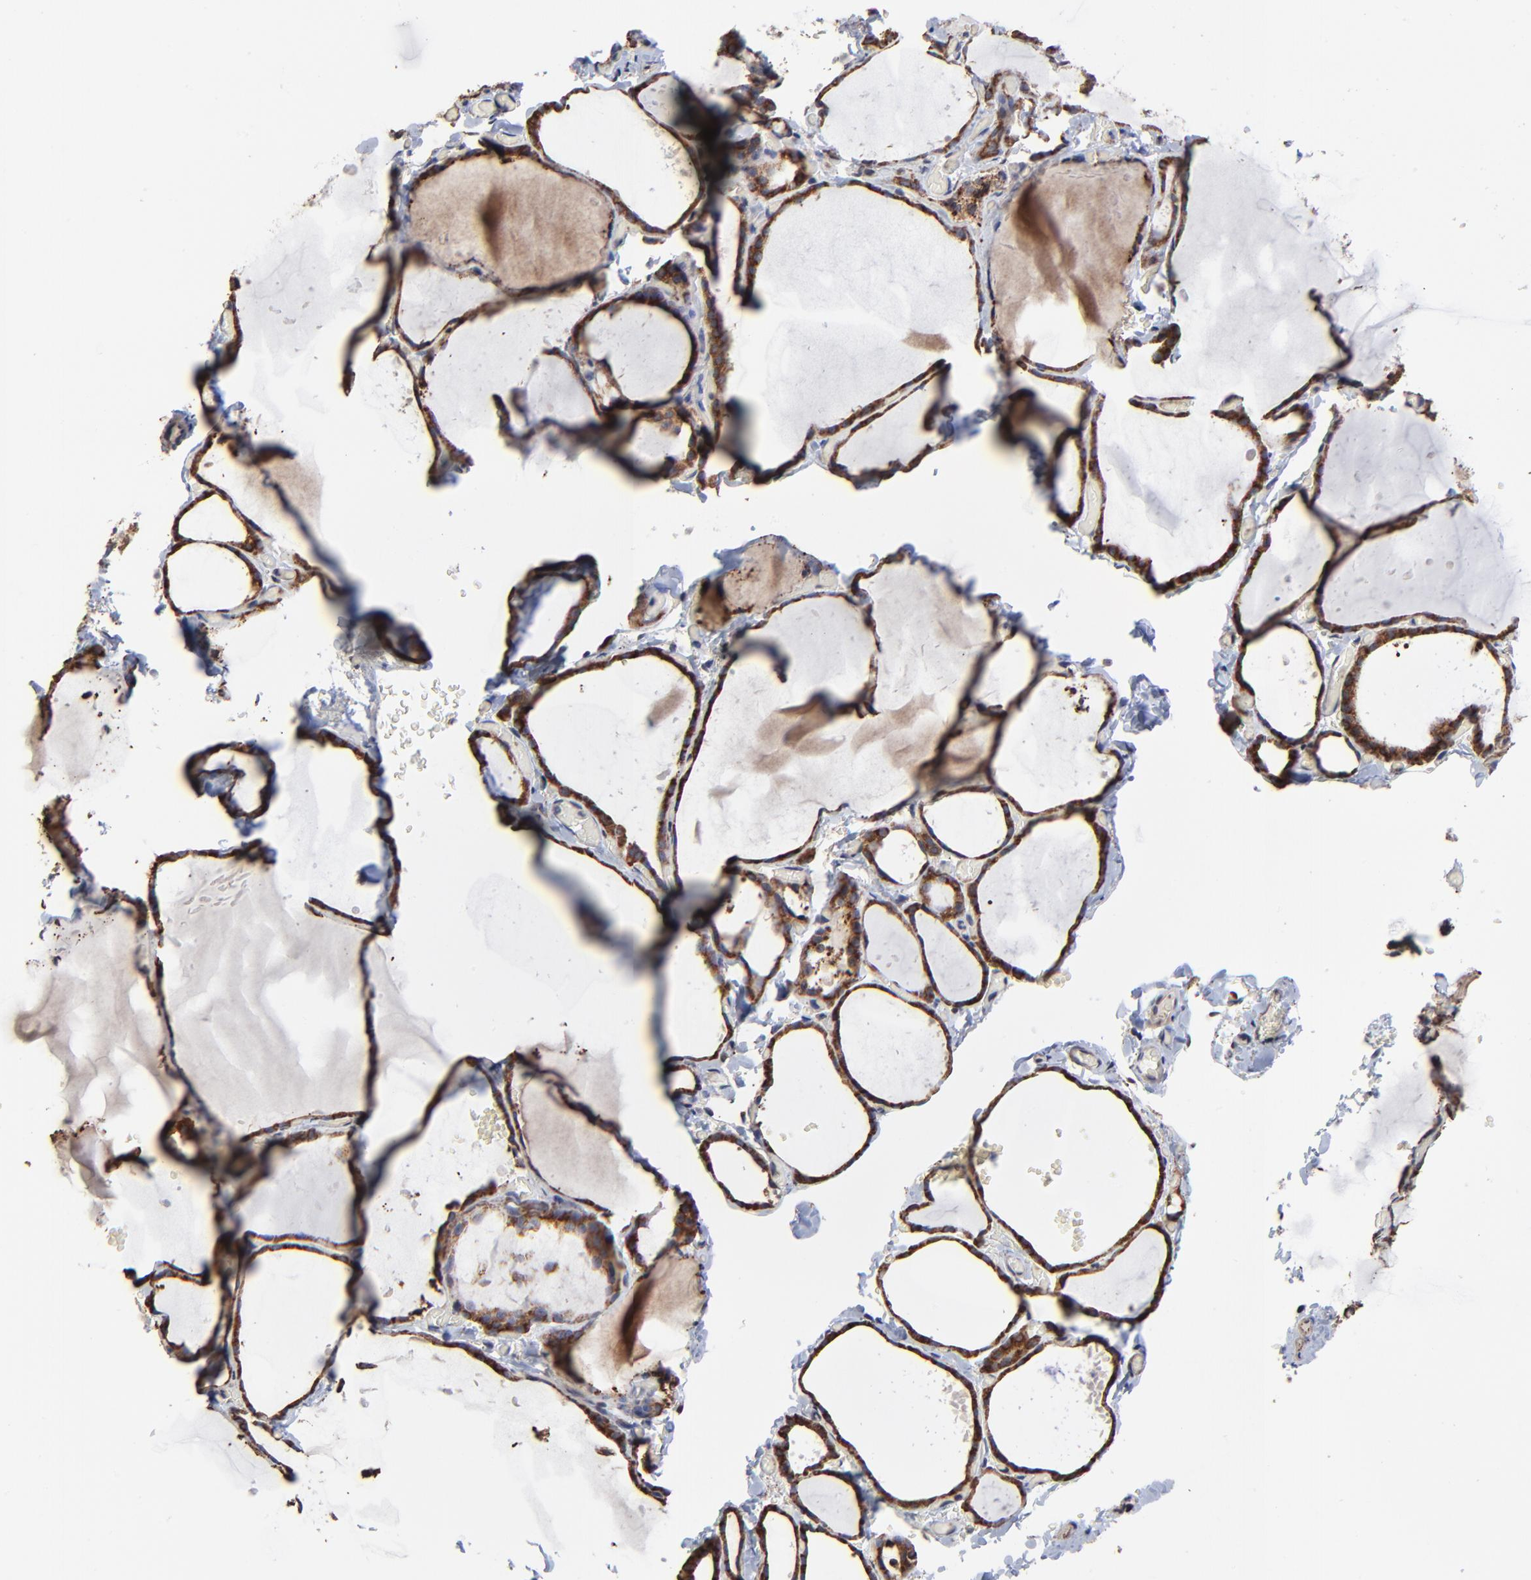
{"staining": {"intensity": "strong", "quantity": ">75%", "location": "cytoplasmic/membranous"}, "tissue": "thyroid gland", "cell_type": "Glandular cells", "image_type": "normal", "snomed": [{"axis": "morphology", "description": "Normal tissue, NOS"}, {"axis": "topography", "description": "Thyroid gland"}], "caption": "An IHC photomicrograph of unremarkable tissue is shown. Protein staining in brown highlights strong cytoplasmic/membranous positivity in thyroid gland within glandular cells.", "gene": "ELP2", "patient": {"sex": "female", "age": 22}}